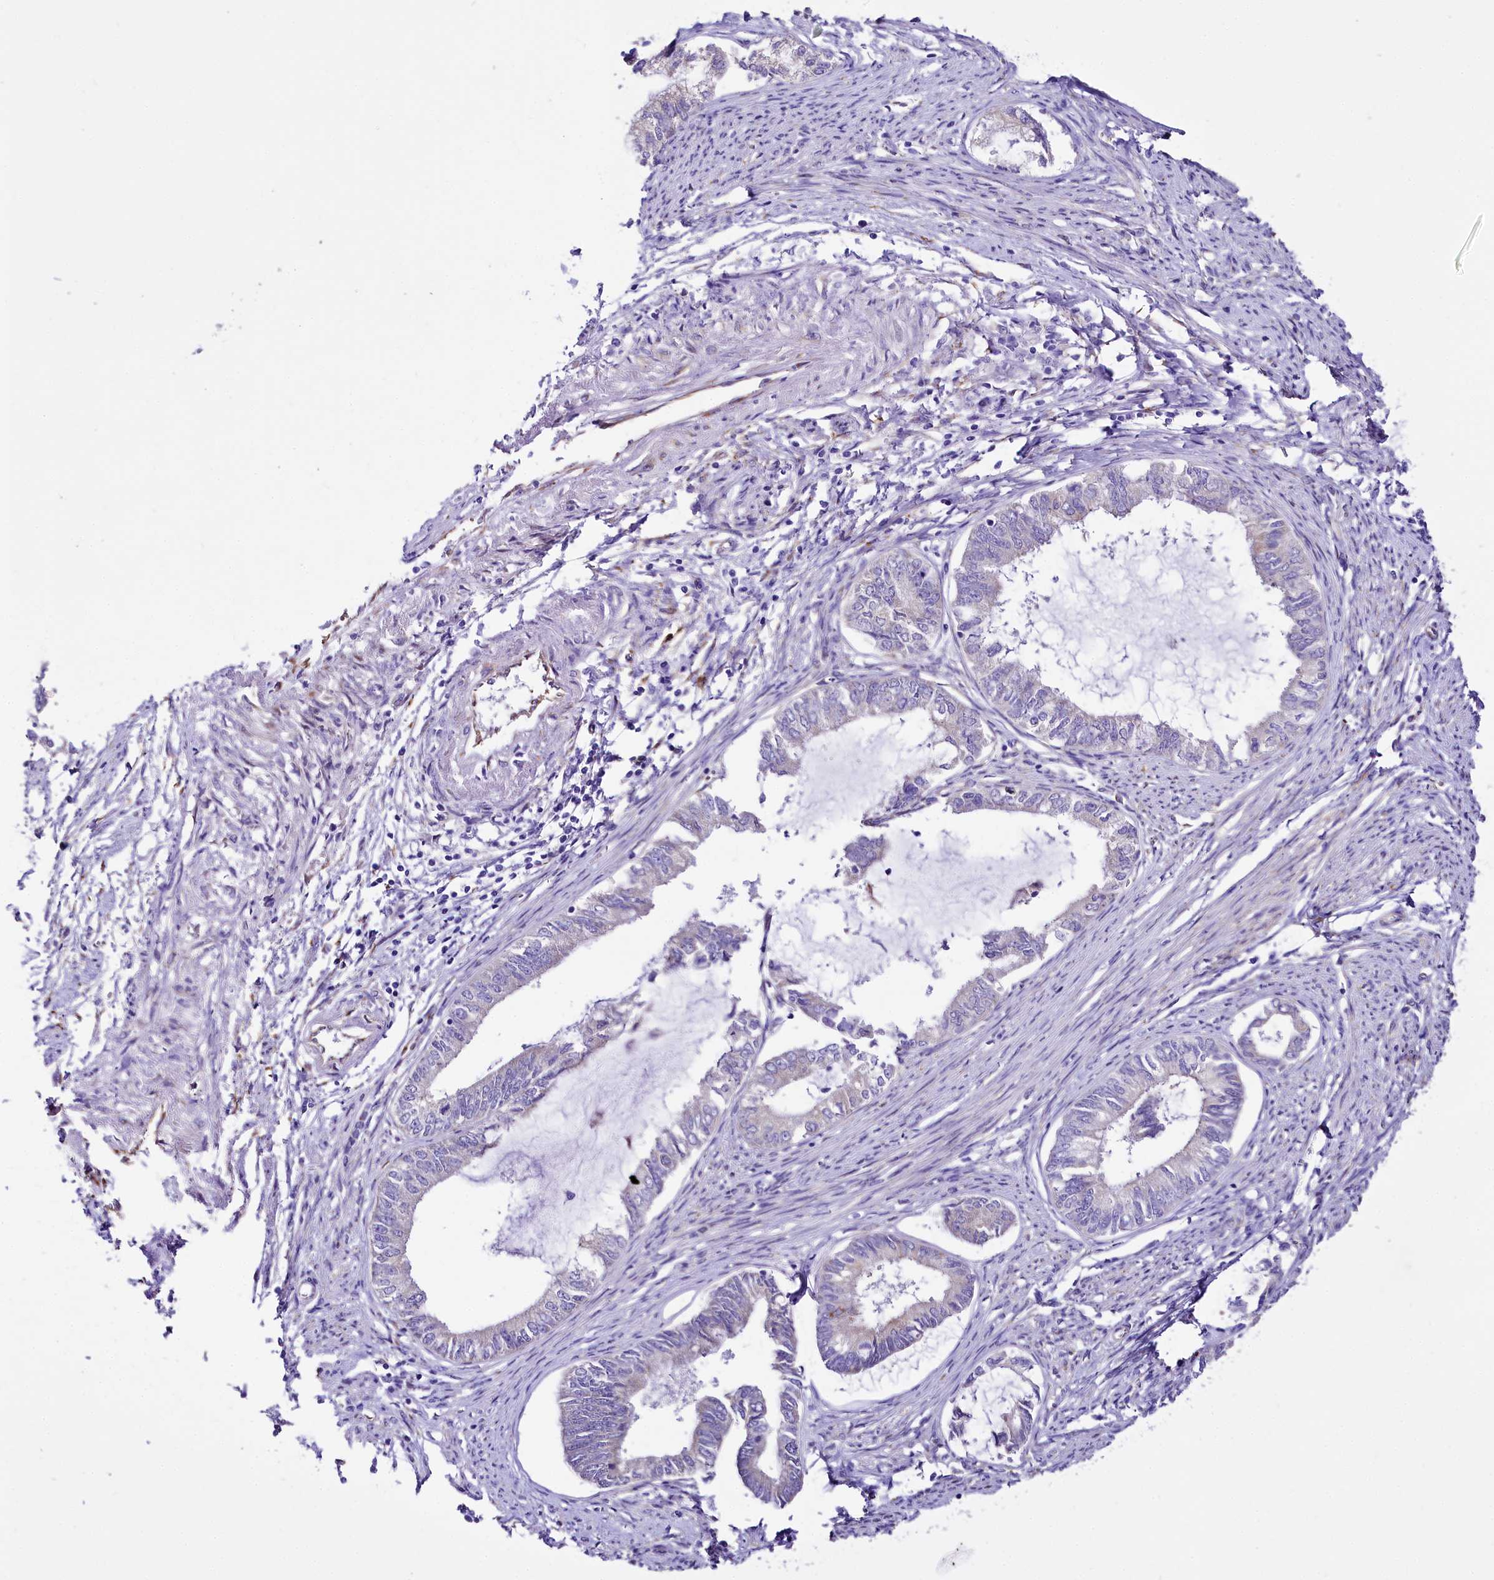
{"staining": {"intensity": "negative", "quantity": "none", "location": "none"}, "tissue": "endometrial cancer", "cell_type": "Tumor cells", "image_type": "cancer", "snomed": [{"axis": "morphology", "description": "Adenocarcinoma, NOS"}, {"axis": "topography", "description": "Endometrium"}], "caption": "Tumor cells are negative for brown protein staining in adenocarcinoma (endometrial).", "gene": "A2ML1", "patient": {"sex": "female", "age": 86}}